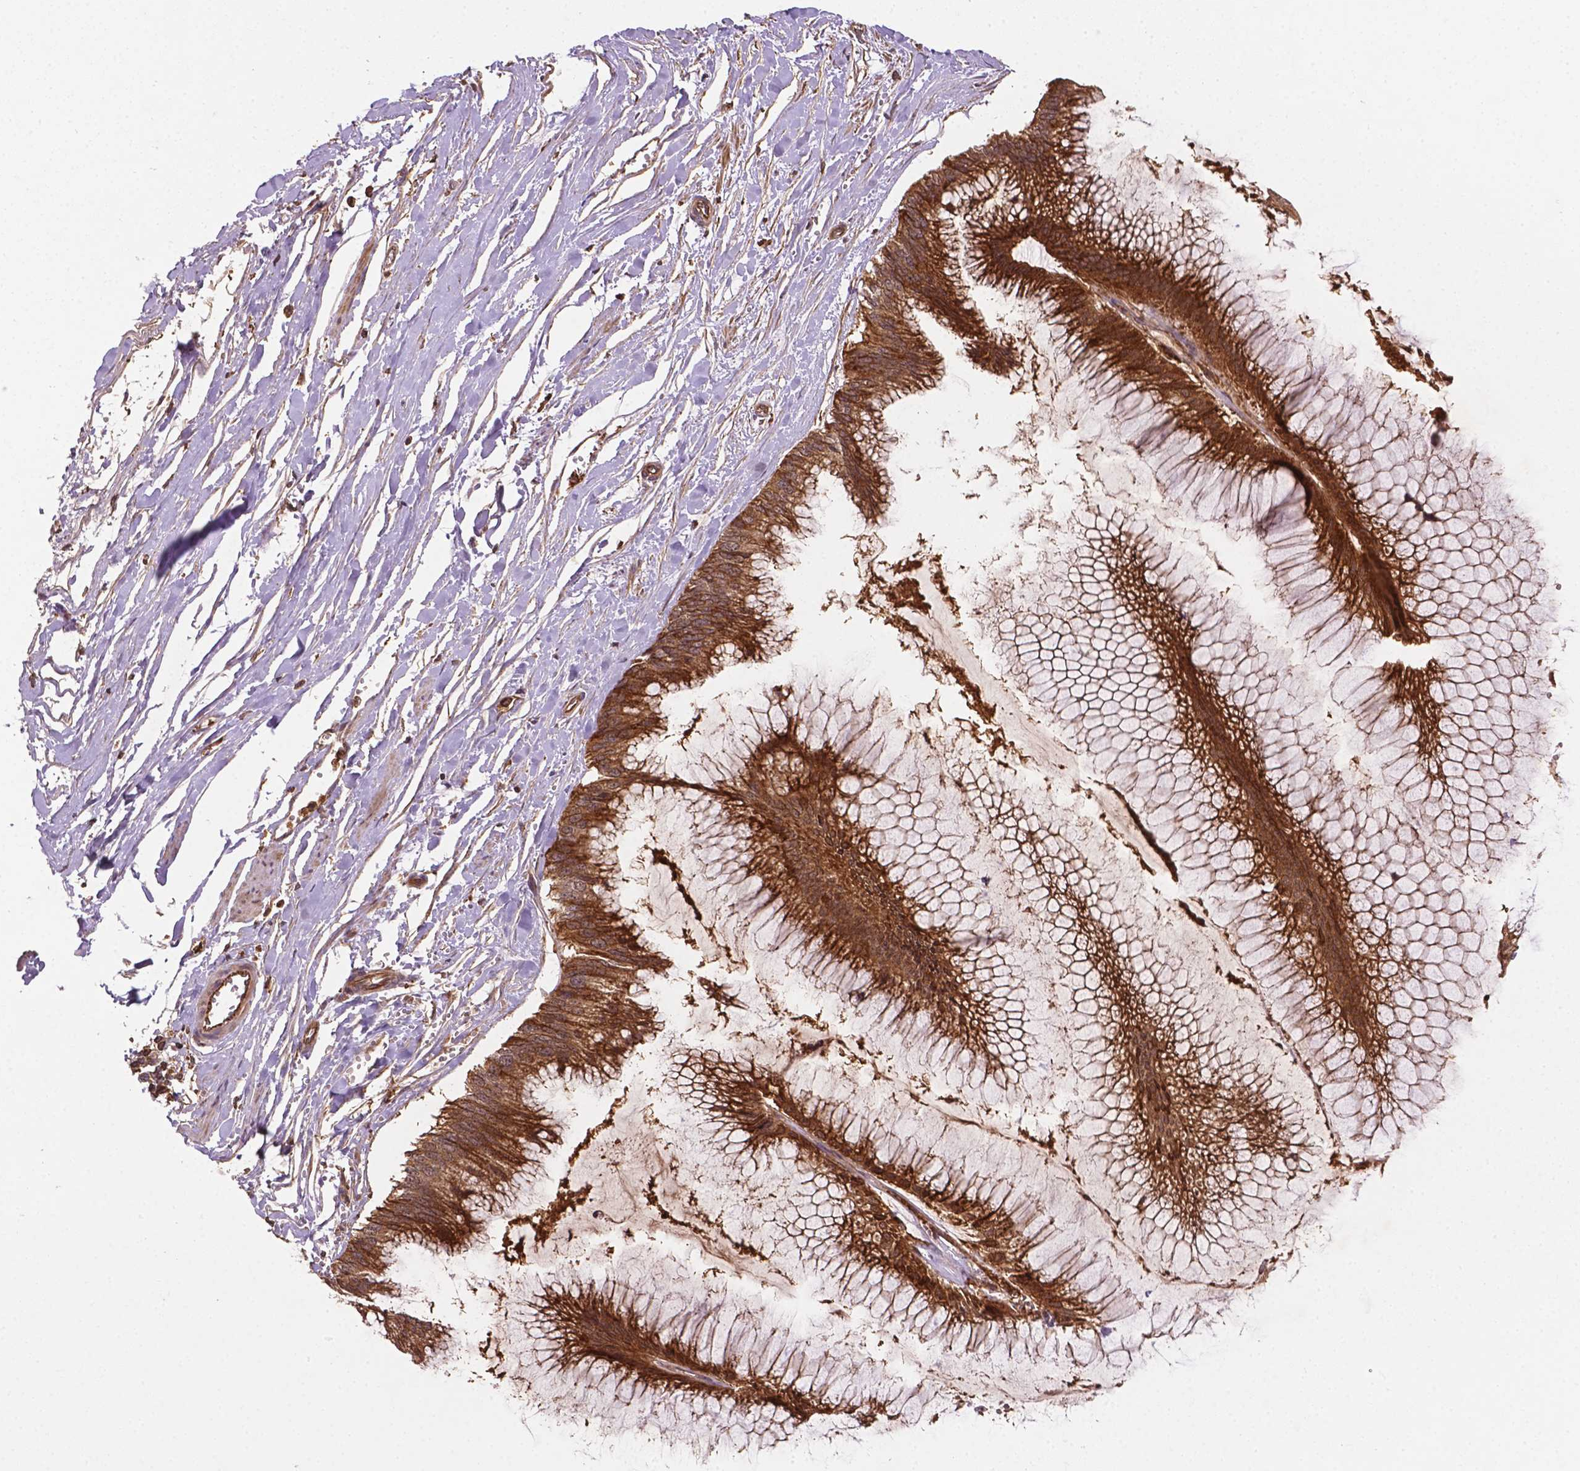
{"staining": {"intensity": "strong", "quantity": ">75%", "location": "cytoplasmic/membranous"}, "tissue": "ovarian cancer", "cell_type": "Tumor cells", "image_type": "cancer", "snomed": [{"axis": "morphology", "description": "Cystadenocarcinoma, mucinous, NOS"}, {"axis": "topography", "description": "Ovary"}], "caption": "High-power microscopy captured an immunohistochemistry (IHC) photomicrograph of ovarian cancer, revealing strong cytoplasmic/membranous expression in about >75% of tumor cells.", "gene": "ZMYND19", "patient": {"sex": "female", "age": 44}}